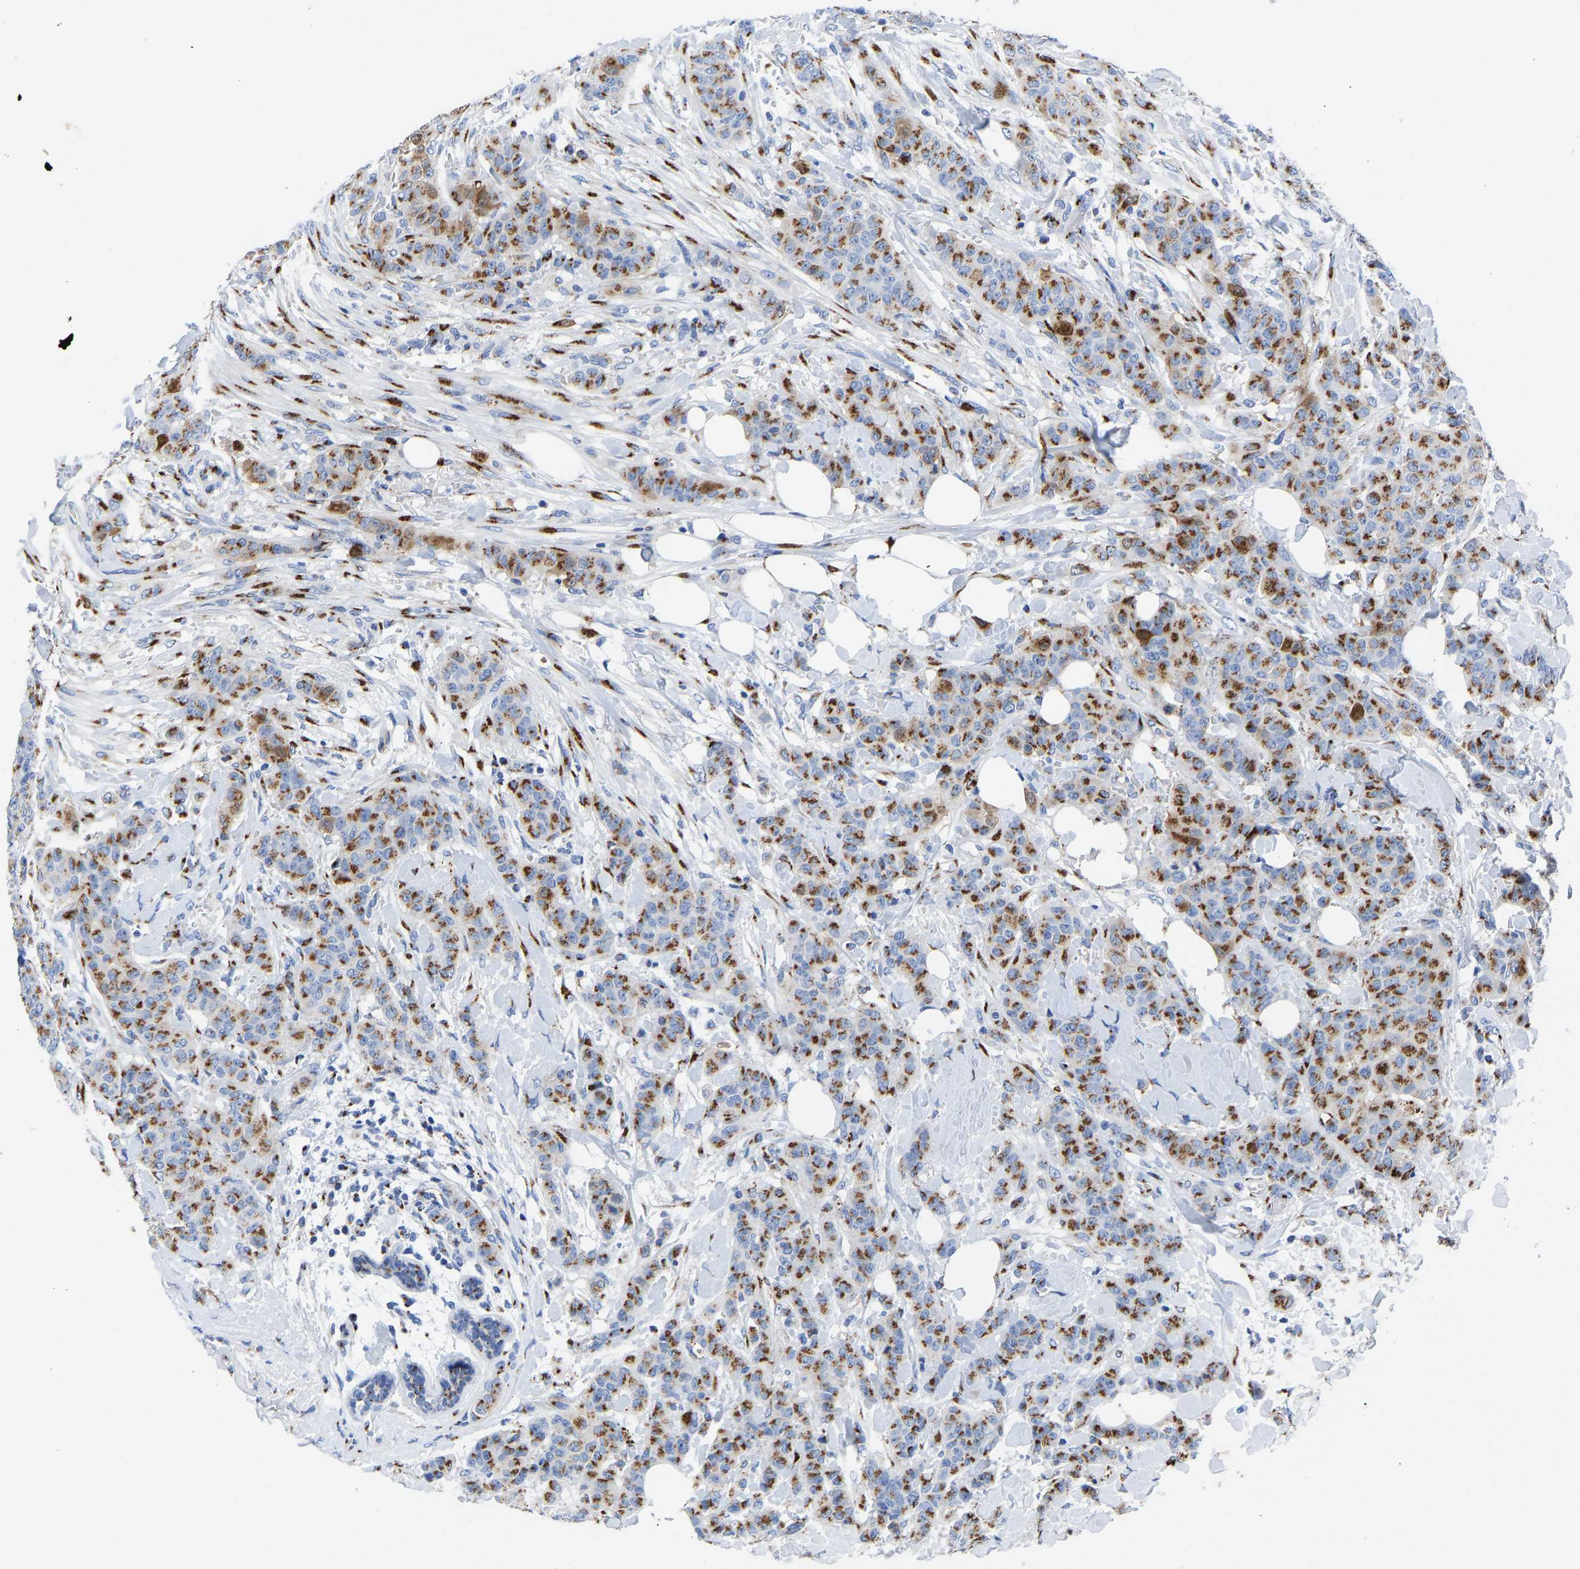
{"staining": {"intensity": "moderate", "quantity": ">75%", "location": "cytoplasmic/membranous"}, "tissue": "breast cancer", "cell_type": "Tumor cells", "image_type": "cancer", "snomed": [{"axis": "morphology", "description": "Normal tissue, NOS"}, {"axis": "morphology", "description": "Duct carcinoma"}, {"axis": "topography", "description": "Breast"}], "caption": "DAB (3,3'-diaminobenzidine) immunohistochemical staining of human breast cancer (intraductal carcinoma) exhibits moderate cytoplasmic/membranous protein expression in about >75% of tumor cells.", "gene": "TMEM87A", "patient": {"sex": "female", "age": 40}}